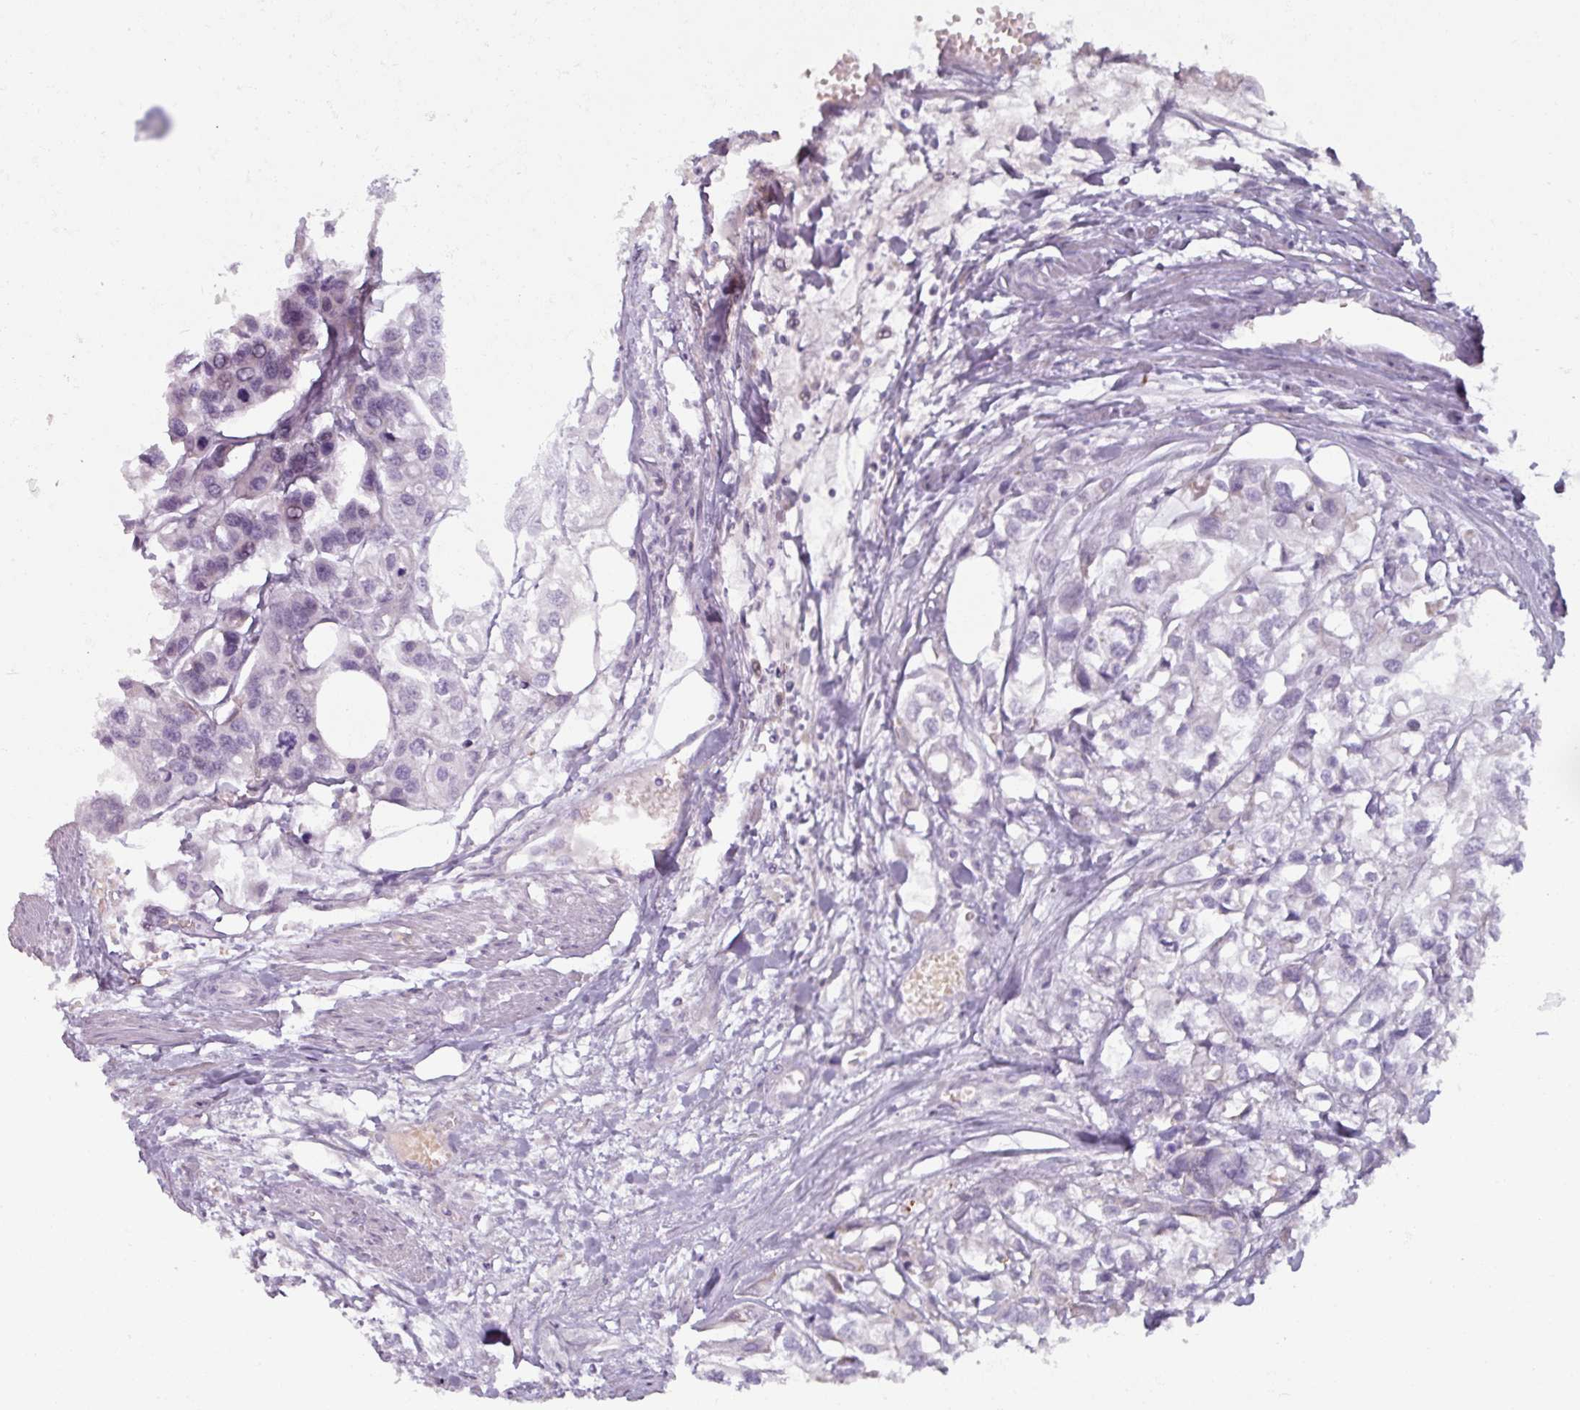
{"staining": {"intensity": "negative", "quantity": "none", "location": "none"}, "tissue": "urothelial cancer", "cell_type": "Tumor cells", "image_type": "cancer", "snomed": [{"axis": "morphology", "description": "Urothelial carcinoma, High grade"}, {"axis": "topography", "description": "Urinary bladder"}], "caption": "A photomicrograph of urothelial carcinoma (high-grade) stained for a protein reveals no brown staining in tumor cells.", "gene": "SPESP1", "patient": {"sex": "male", "age": 67}}